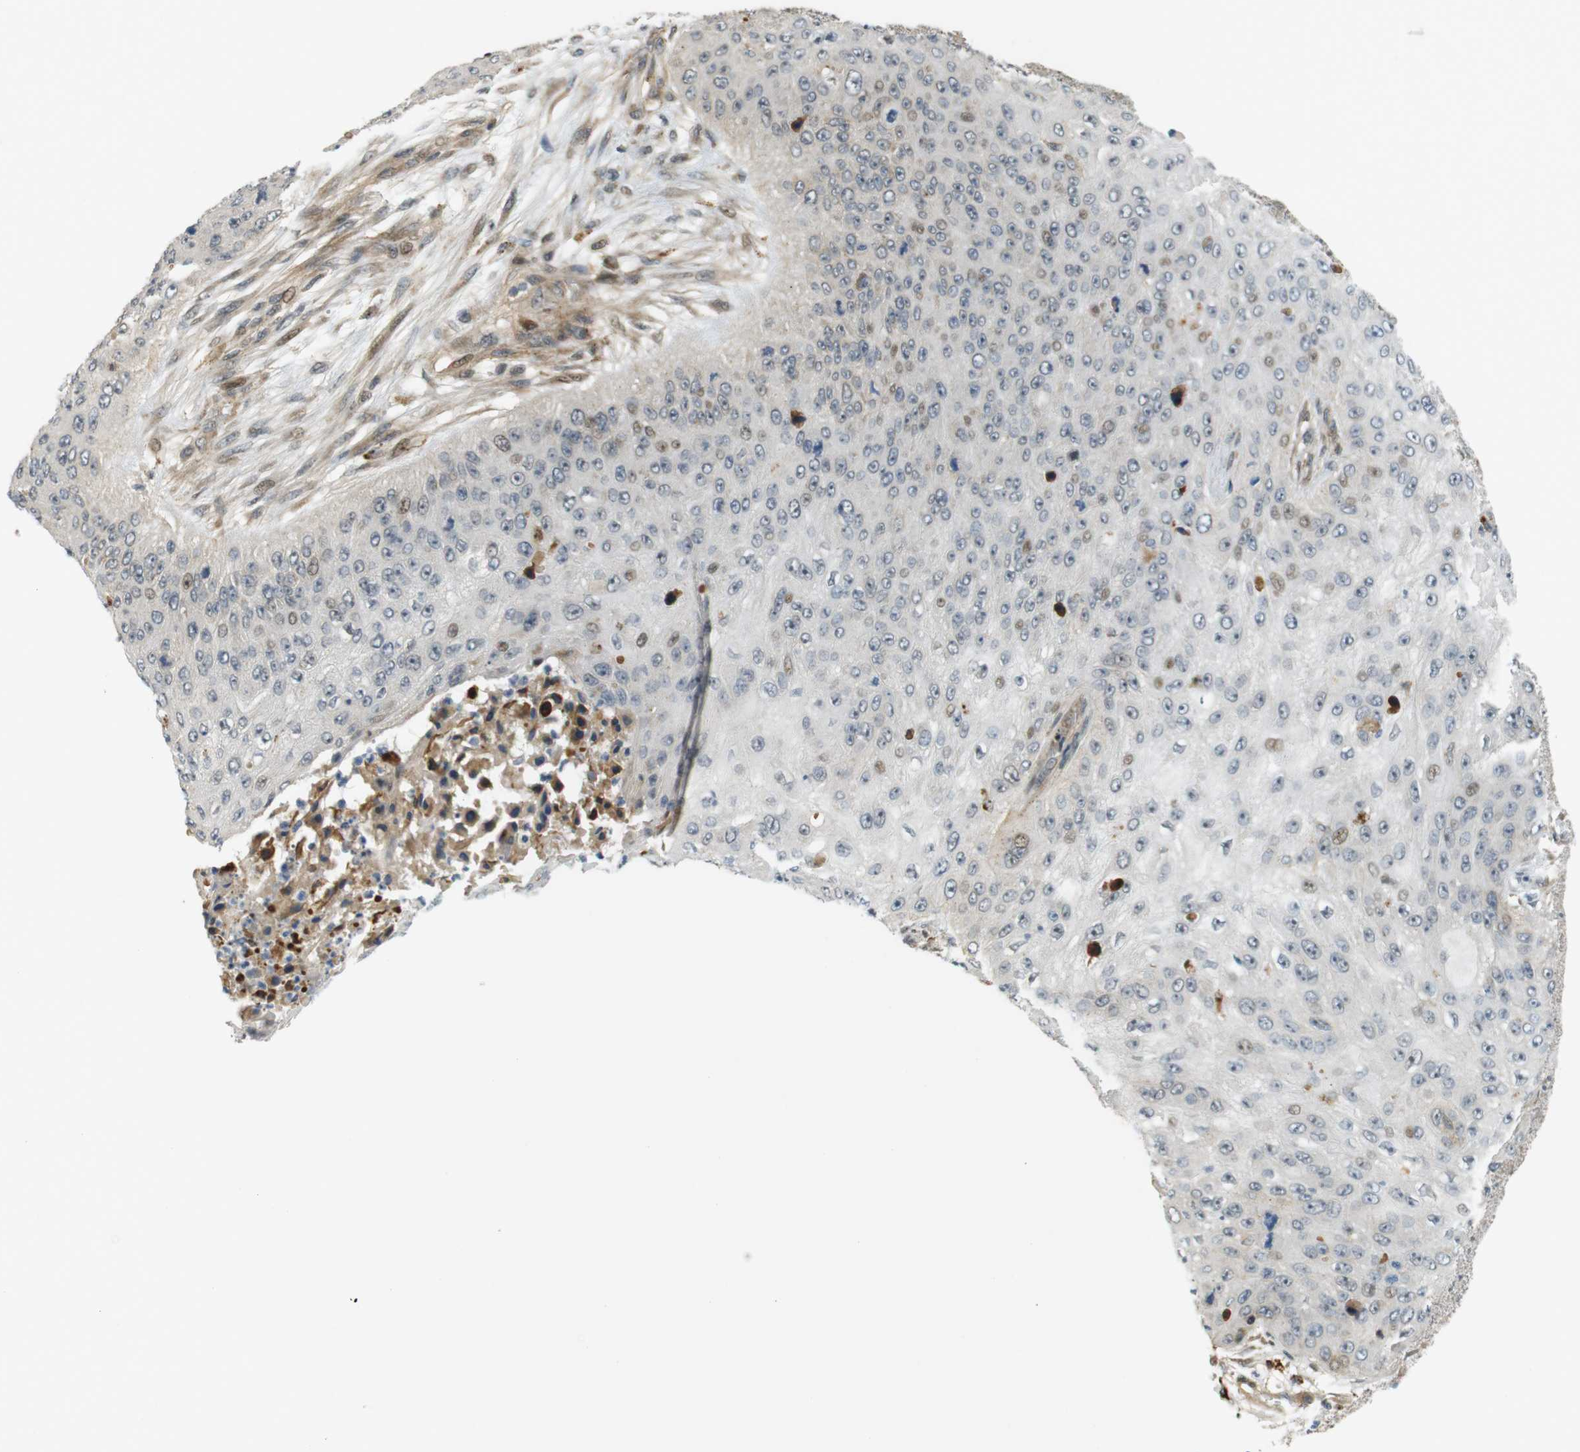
{"staining": {"intensity": "negative", "quantity": "none", "location": "none"}, "tissue": "skin cancer", "cell_type": "Tumor cells", "image_type": "cancer", "snomed": [{"axis": "morphology", "description": "Squamous cell carcinoma, NOS"}, {"axis": "topography", "description": "Skin"}], "caption": "There is no significant staining in tumor cells of skin cancer.", "gene": "TSPAN9", "patient": {"sex": "female", "age": 80}}